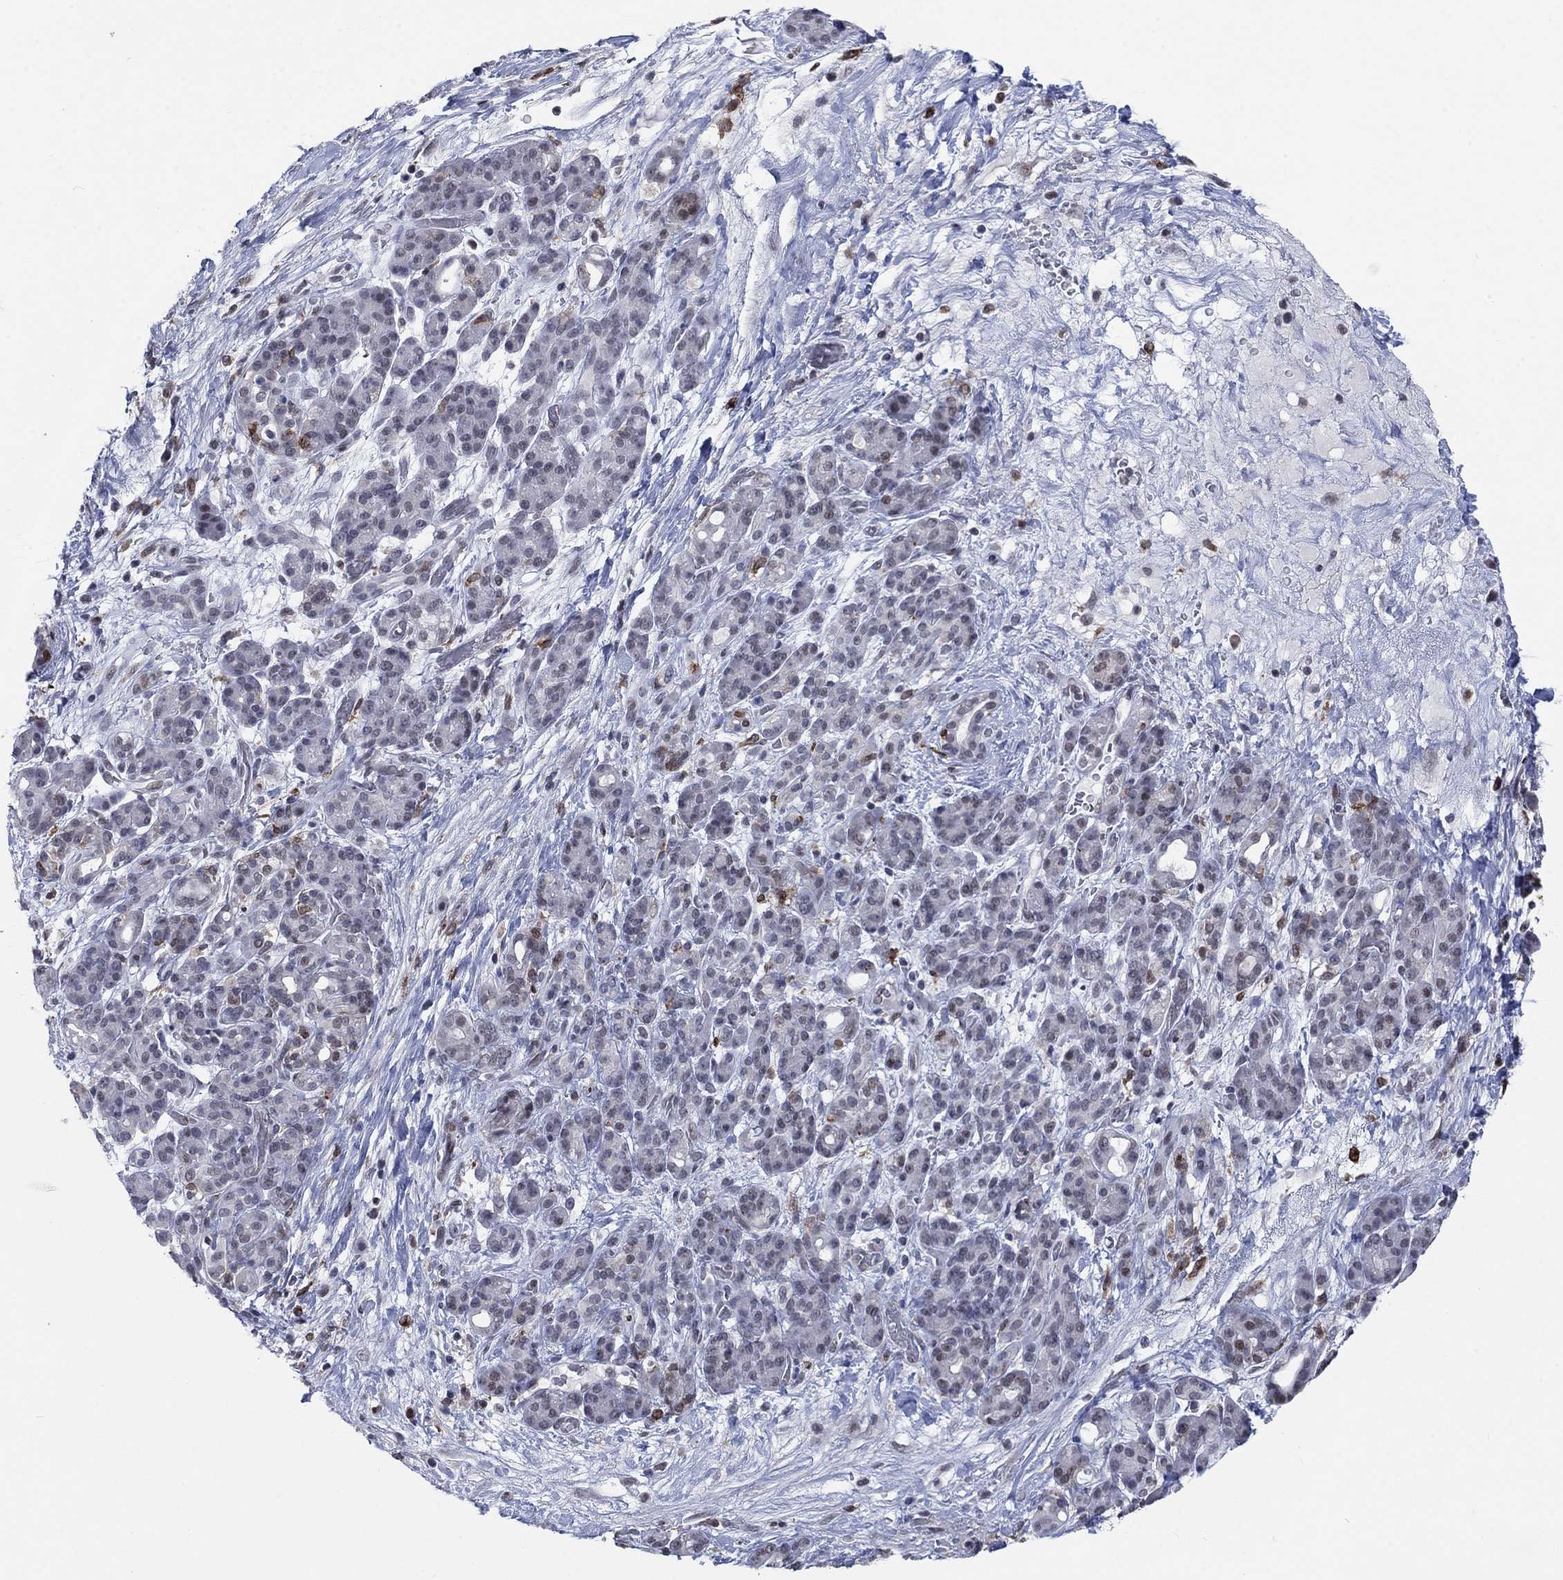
{"staining": {"intensity": "negative", "quantity": "none", "location": "none"}, "tissue": "pancreatic cancer", "cell_type": "Tumor cells", "image_type": "cancer", "snomed": [{"axis": "morphology", "description": "Adenocarcinoma, NOS"}, {"axis": "topography", "description": "Pancreas"}], "caption": "This is an immunohistochemistry (IHC) image of pancreatic adenocarcinoma. There is no positivity in tumor cells.", "gene": "HCFC1", "patient": {"sex": "male", "age": 44}}